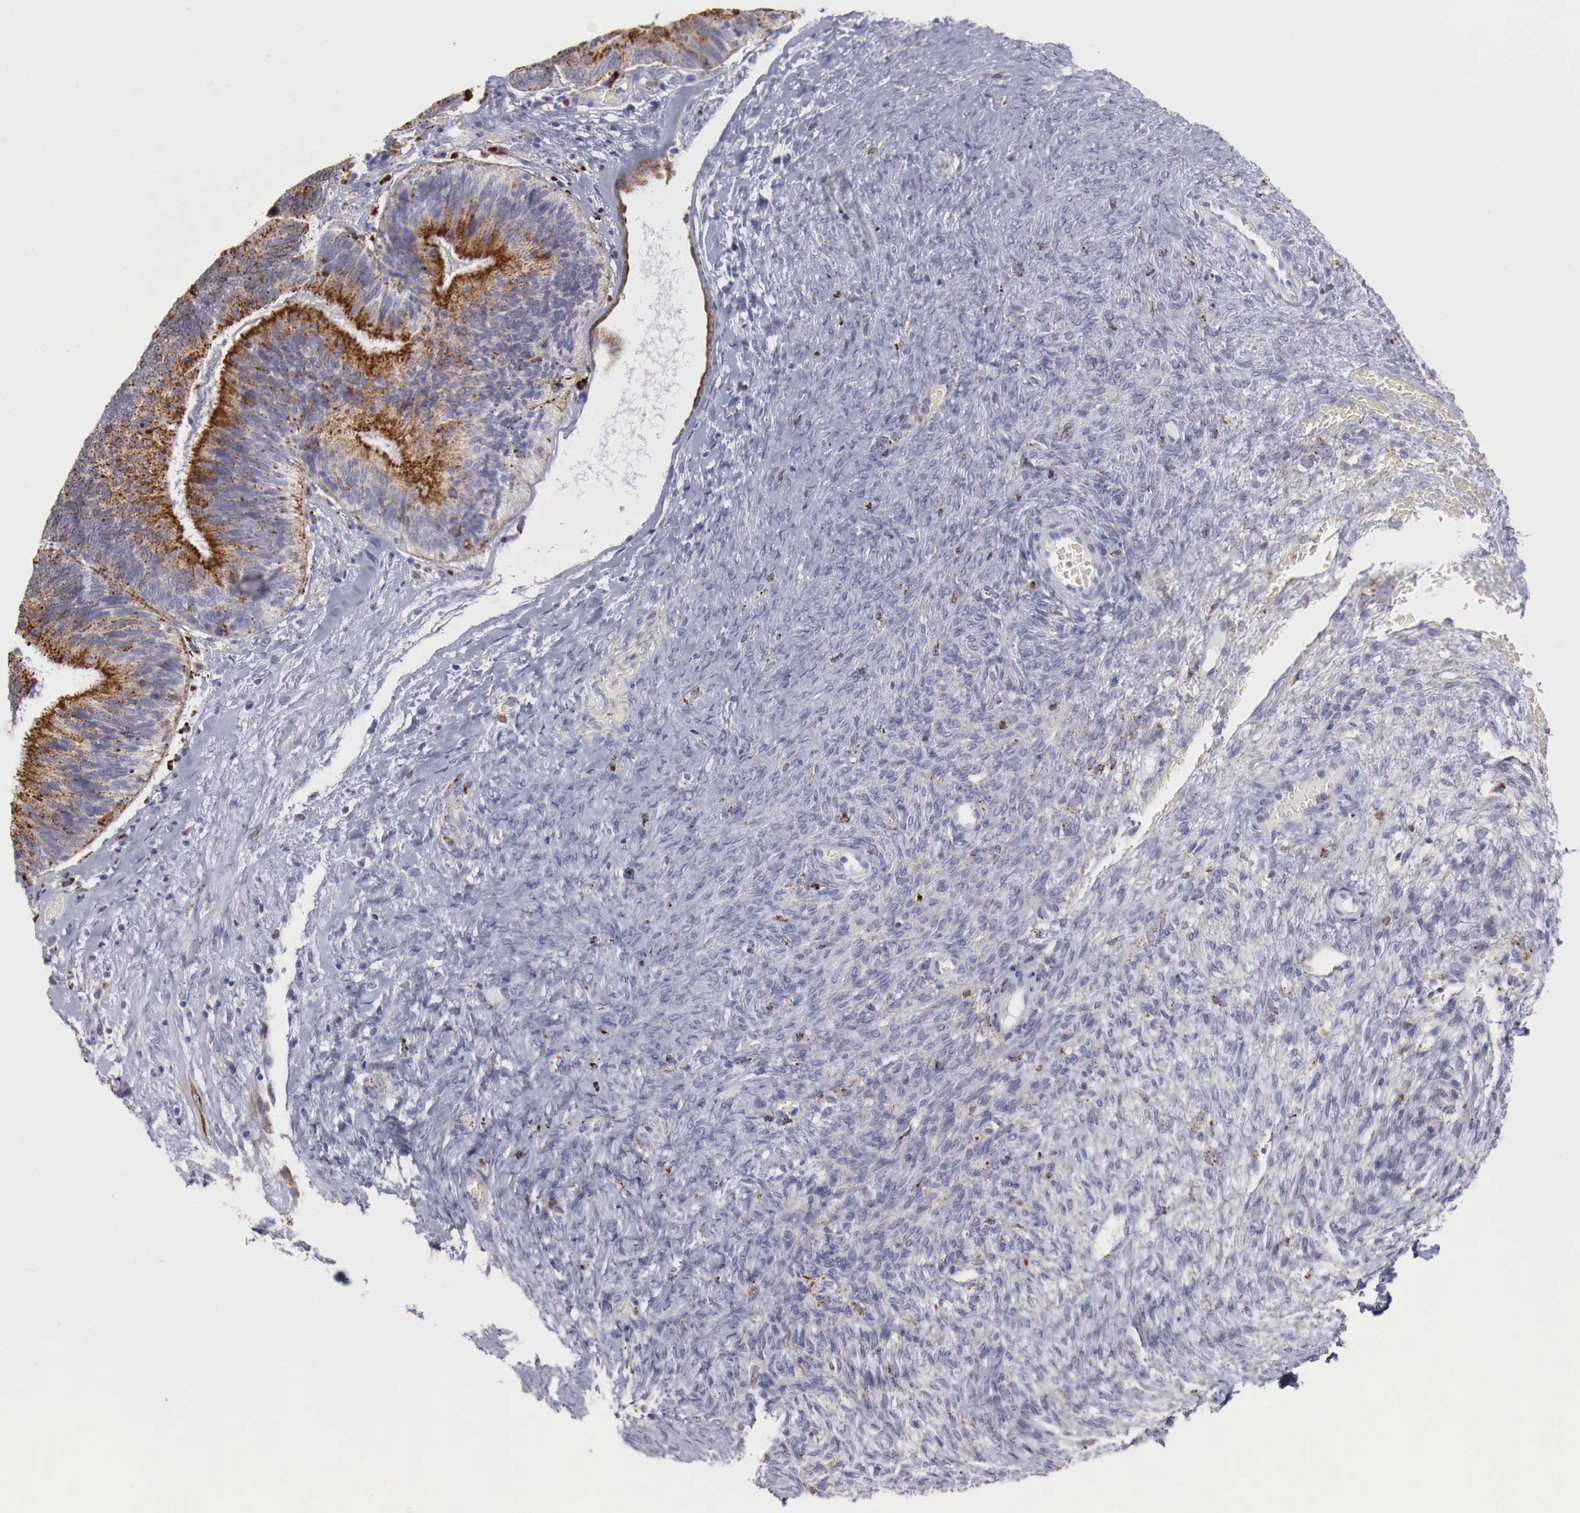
{"staining": {"intensity": "strong", "quantity": ">75%", "location": "cytoplasmic/membranous"}, "tissue": "ovarian cancer", "cell_type": "Tumor cells", "image_type": "cancer", "snomed": [{"axis": "morphology", "description": "Carcinoma, endometroid"}, {"axis": "topography", "description": "Ovary"}], "caption": "Human ovarian cancer (endometroid carcinoma) stained with a brown dye demonstrates strong cytoplasmic/membranous positive staining in approximately >75% of tumor cells.", "gene": "GLA", "patient": {"sex": "female", "age": 52}}